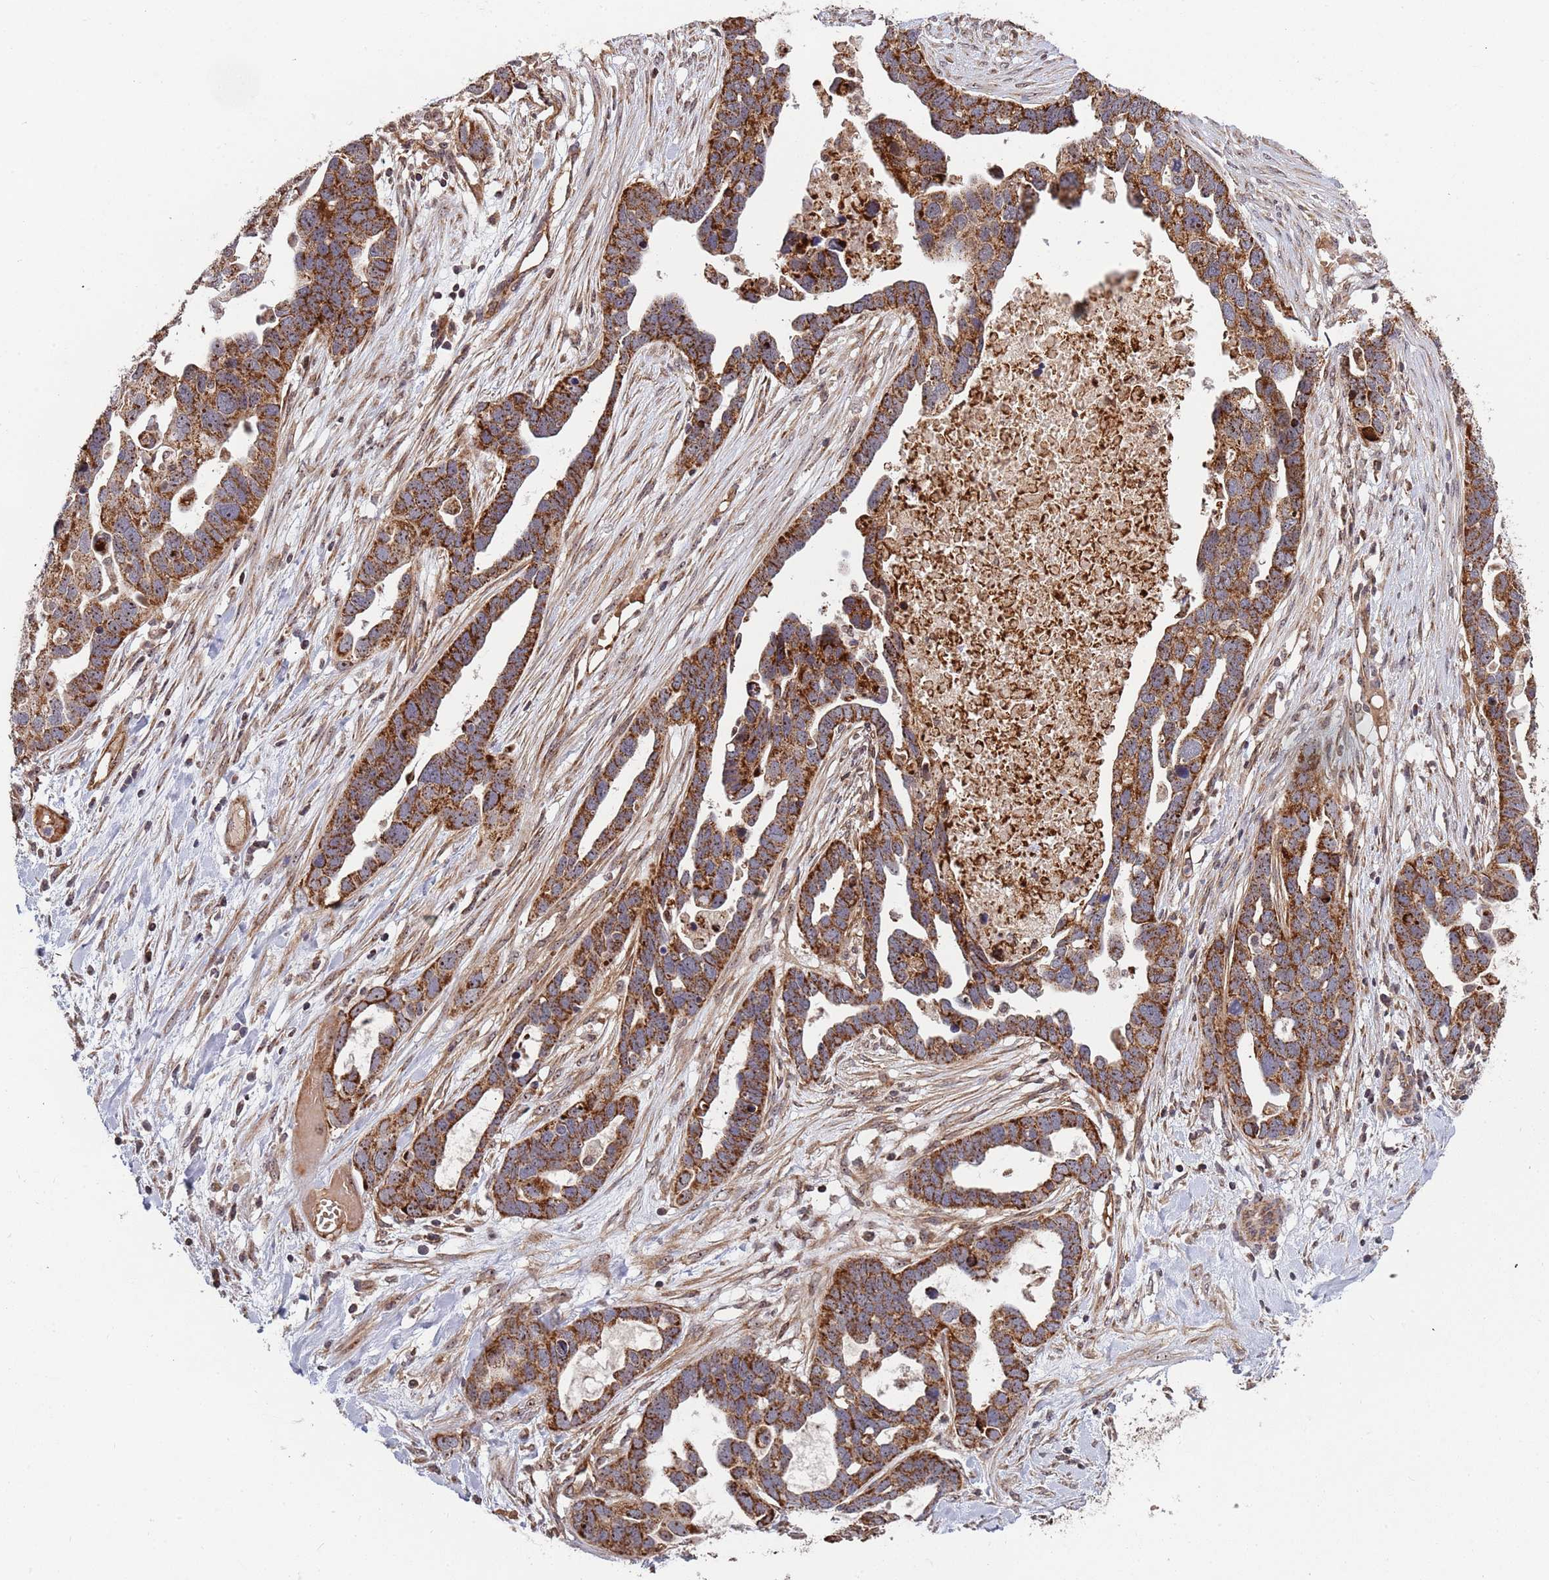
{"staining": {"intensity": "strong", "quantity": ">75%", "location": "cytoplasmic/membranous"}, "tissue": "ovarian cancer", "cell_type": "Tumor cells", "image_type": "cancer", "snomed": [{"axis": "morphology", "description": "Cystadenocarcinoma, serous, NOS"}, {"axis": "topography", "description": "Ovary"}], "caption": "Brown immunohistochemical staining in human ovarian serous cystadenocarcinoma exhibits strong cytoplasmic/membranous staining in about >75% of tumor cells. The staining was performed using DAB (3,3'-diaminobenzidine), with brown indicating positive protein expression. Nuclei are stained blue with hematoxylin.", "gene": "DCHS1", "patient": {"sex": "female", "age": 54}}